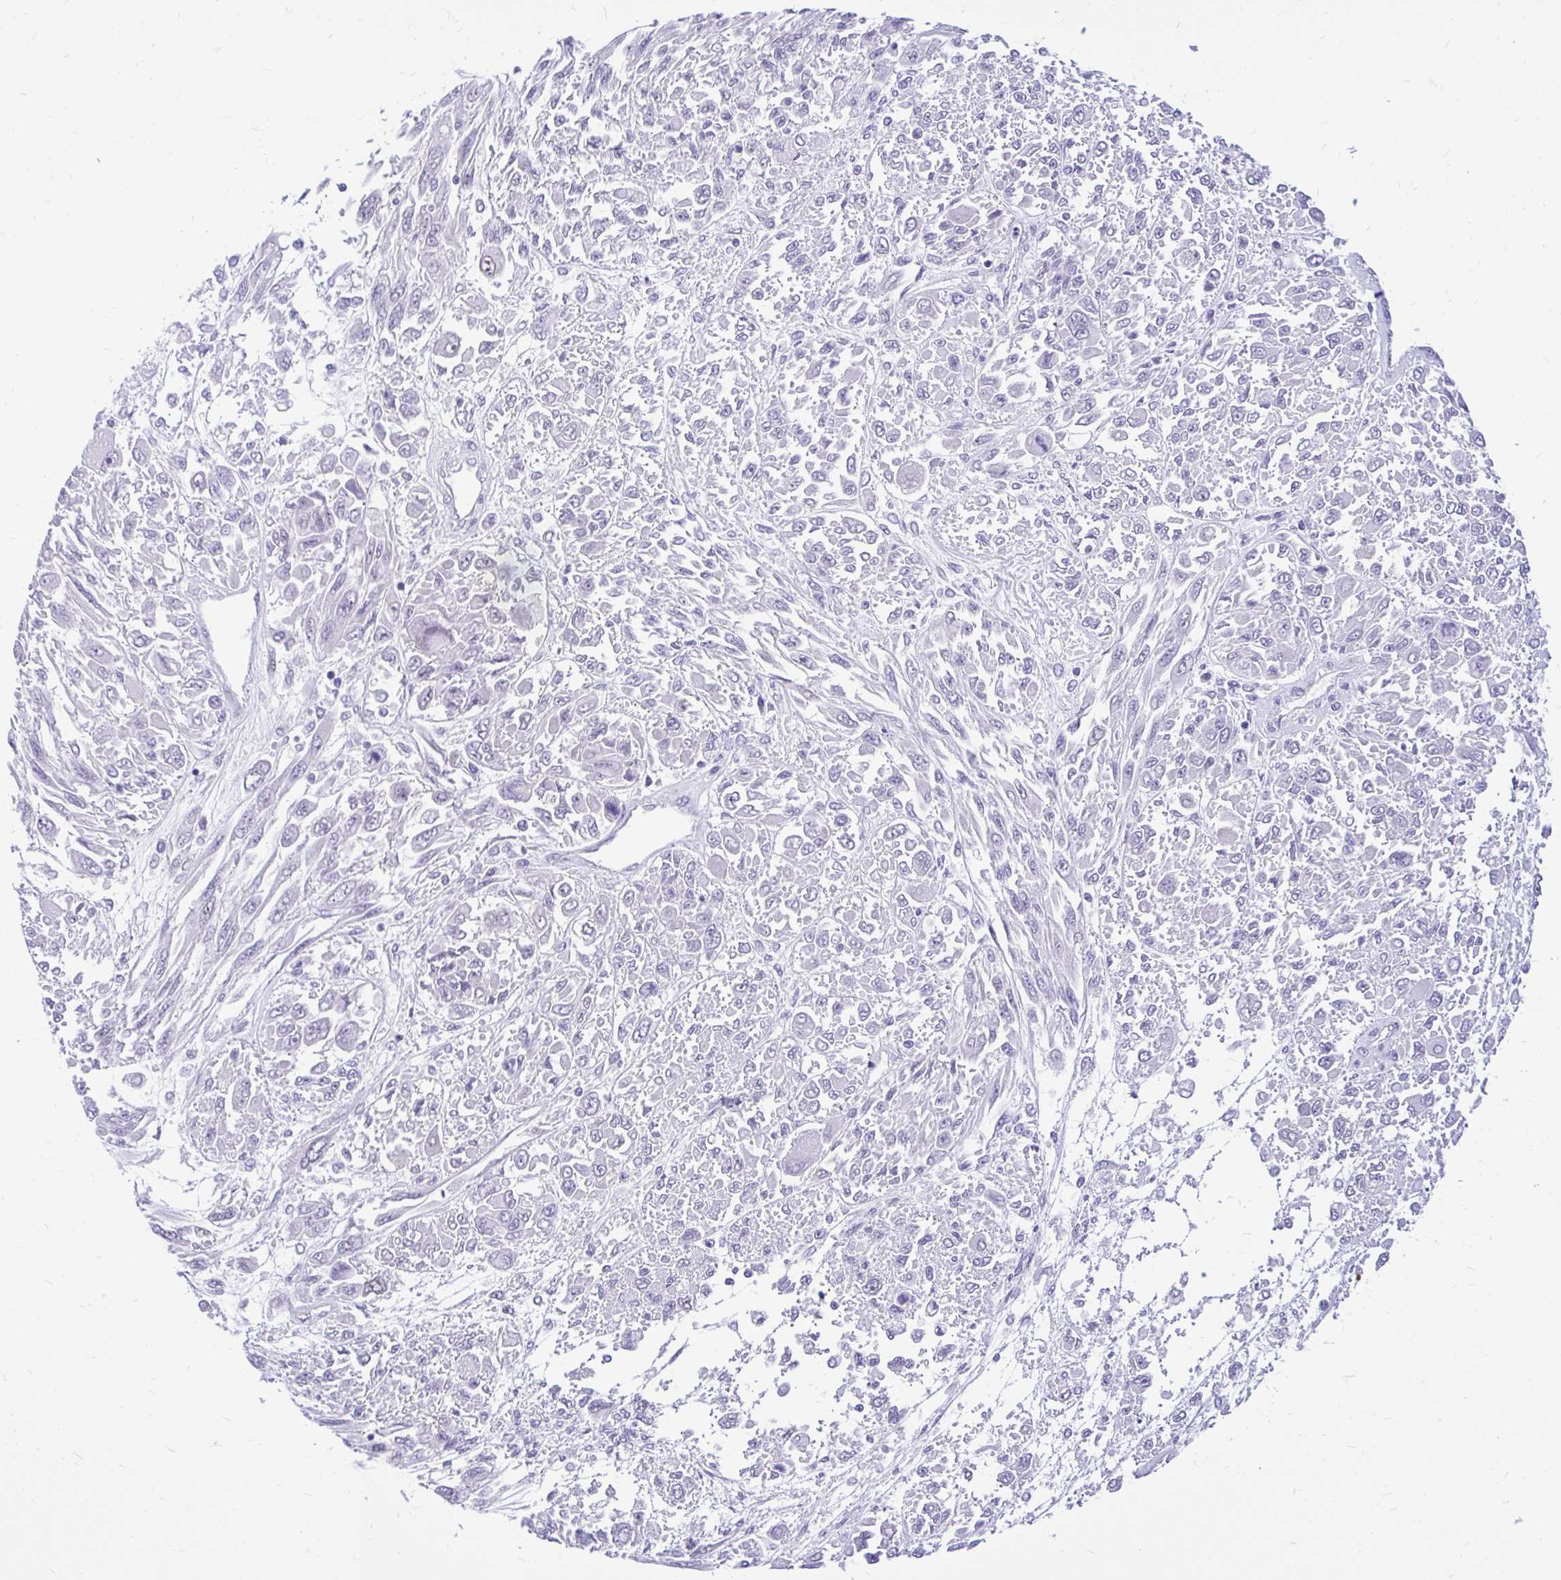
{"staining": {"intensity": "negative", "quantity": "none", "location": "none"}, "tissue": "melanoma", "cell_type": "Tumor cells", "image_type": "cancer", "snomed": [{"axis": "morphology", "description": "Malignant melanoma, NOS"}, {"axis": "topography", "description": "Skin"}], "caption": "Tumor cells are negative for protein expression in human melanoma.", "gene": "GLB1L2", "patient": {"sex": "female", "age": 91}}